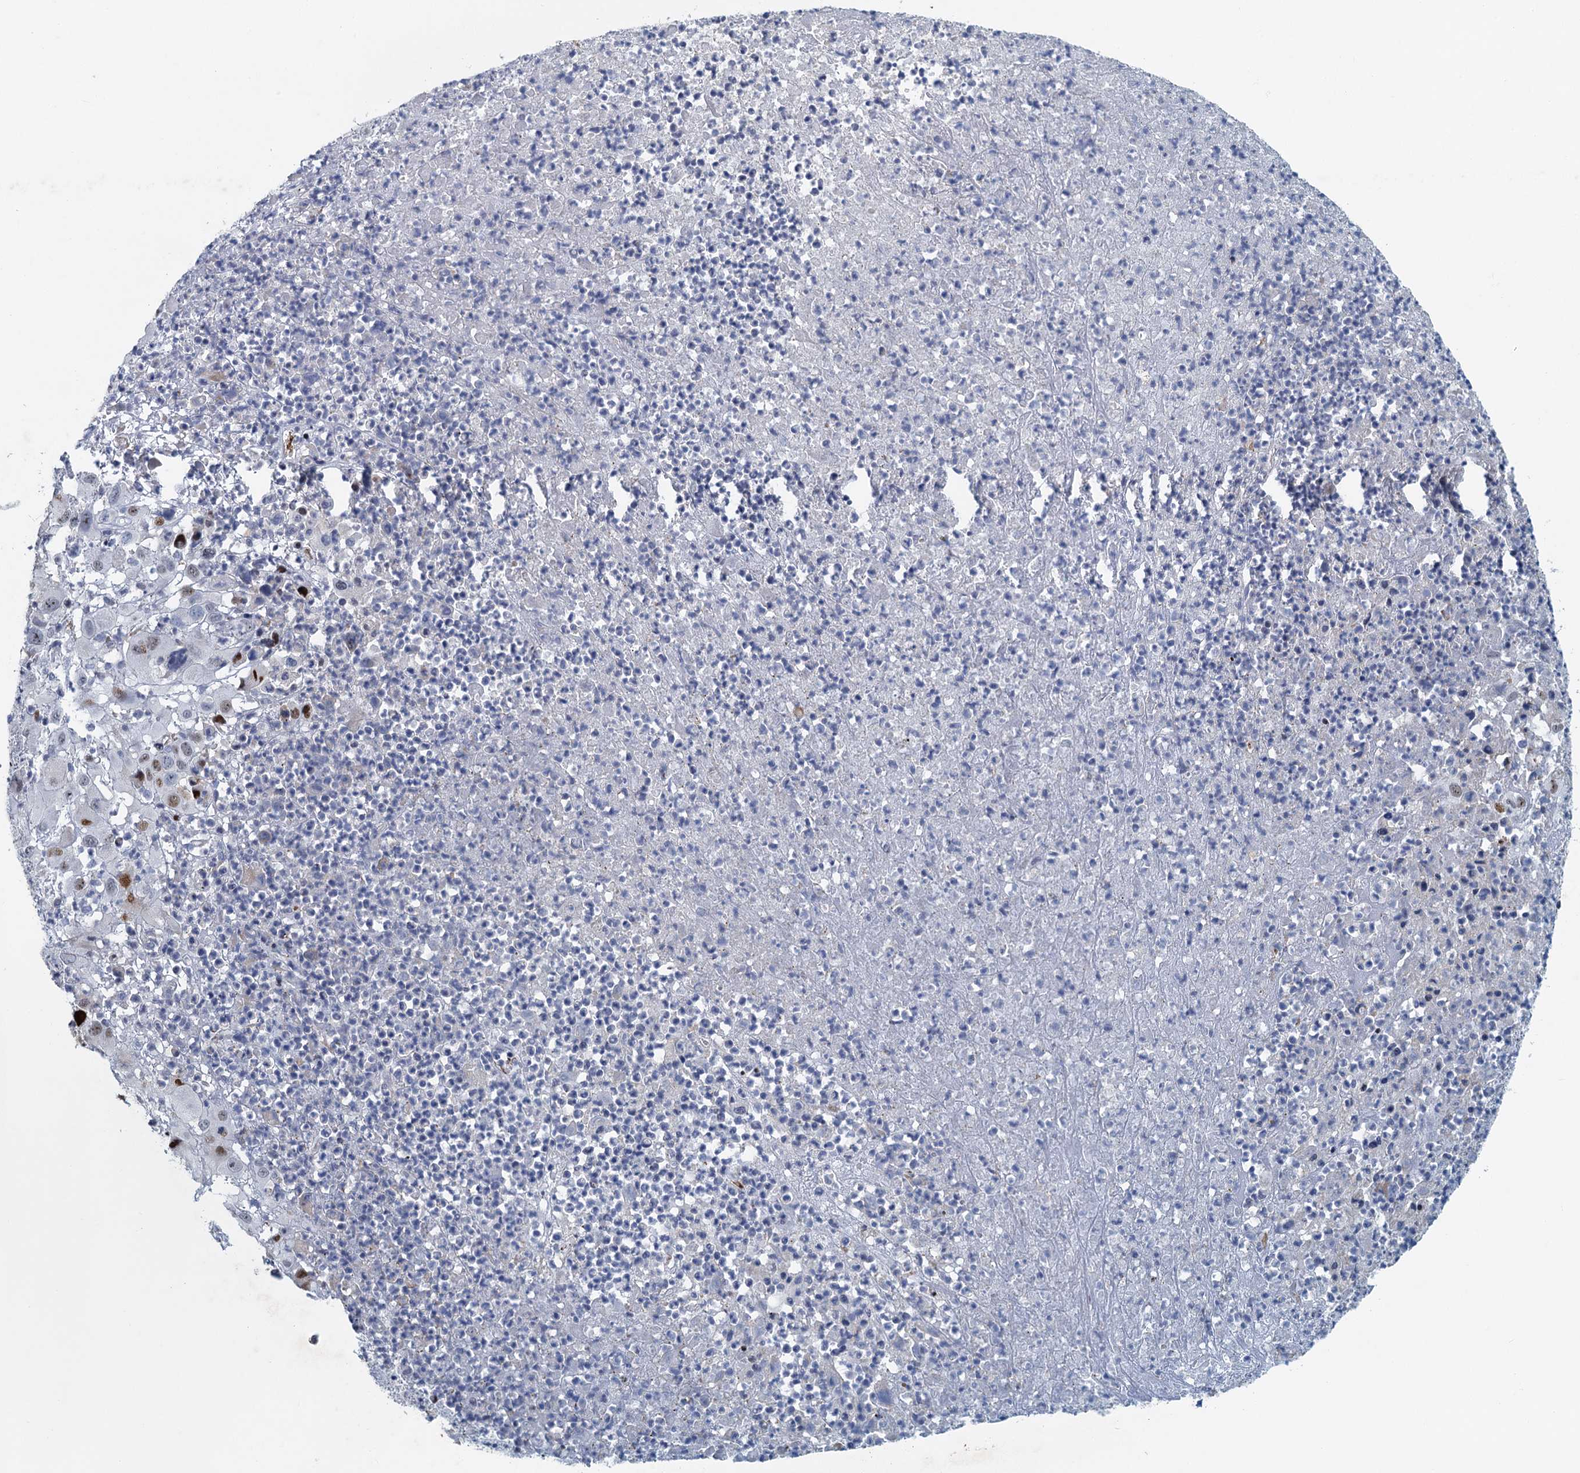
{"staining": {"intensity": "moderate", "quantity": "25%-75%", "location": "nuclear"}, "tissue": "melanoma", "cell_type": "Tumor cells", "image_type": "cancer", "snomed": [{"axis": "morphology", "description": "Malignant melanoma, NOS"}, {"axis": "topography", "description": "Skin"}], "caption": "The micrograph demonstrates a brown stain indicating the presence of a protein in the nuclear of tumor cells in melanoma.", "gene": "ANKRD13D", "patient": {"sex": "male", "age": 73}}